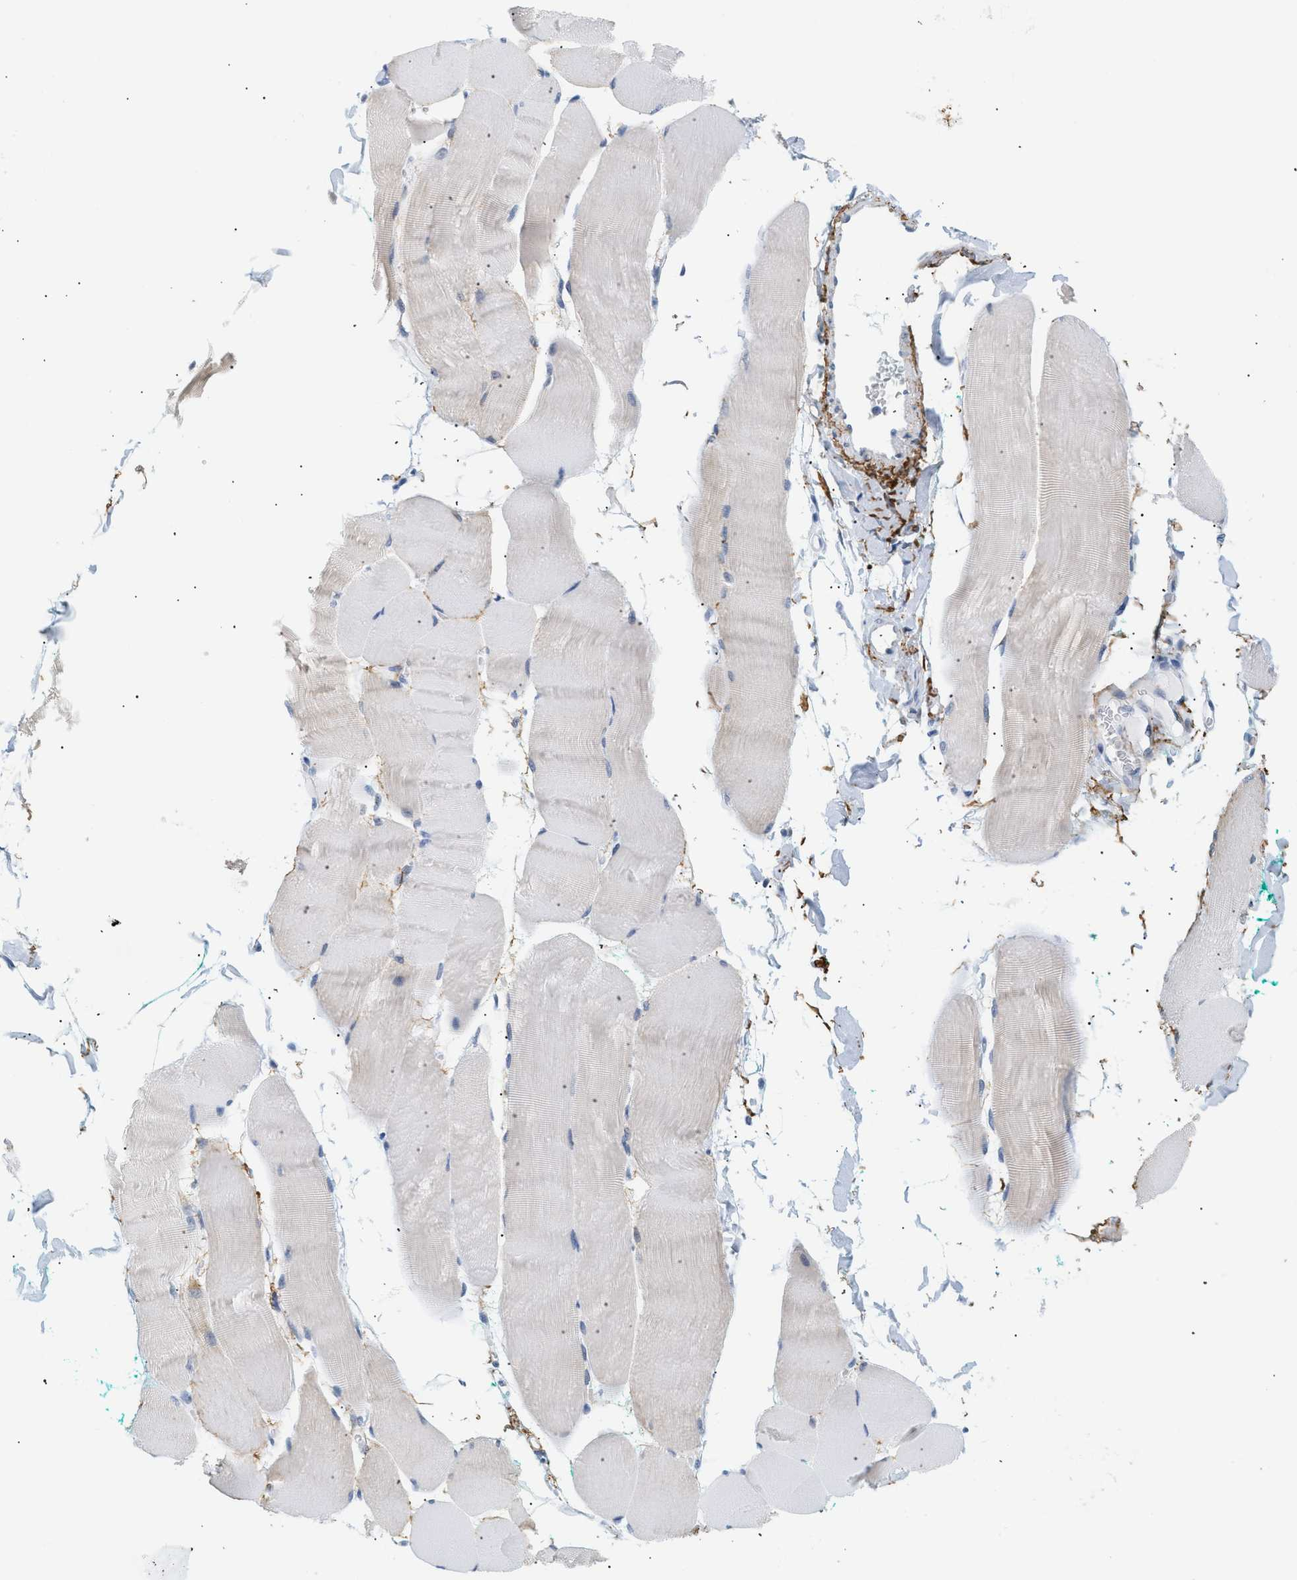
{"staining": {"intensity": "moderate", "quantity": "<25%", "location": "cytoplasmic/membranous"}, "tissue": "skeletal muscle", "cell_type": "Myocytes", "image_type": "normal", "snomed": [{"axis": "morphology", "description": "Normal tissue, NOS"}, {"axis": "morphology", "description": "Squamous cell carcinoma, NOS"}, {"axis": "topography", "description": "Skeletal muscle"}], "caption": "Protein staining by immunohistochemistry exhibits moderate cytoplasmic/membranous expression in approximately <25% of myocytes in unremarkable skeletal muscle.", "gene": "ELN", "patient": {"sex": "male", "age": 51}}